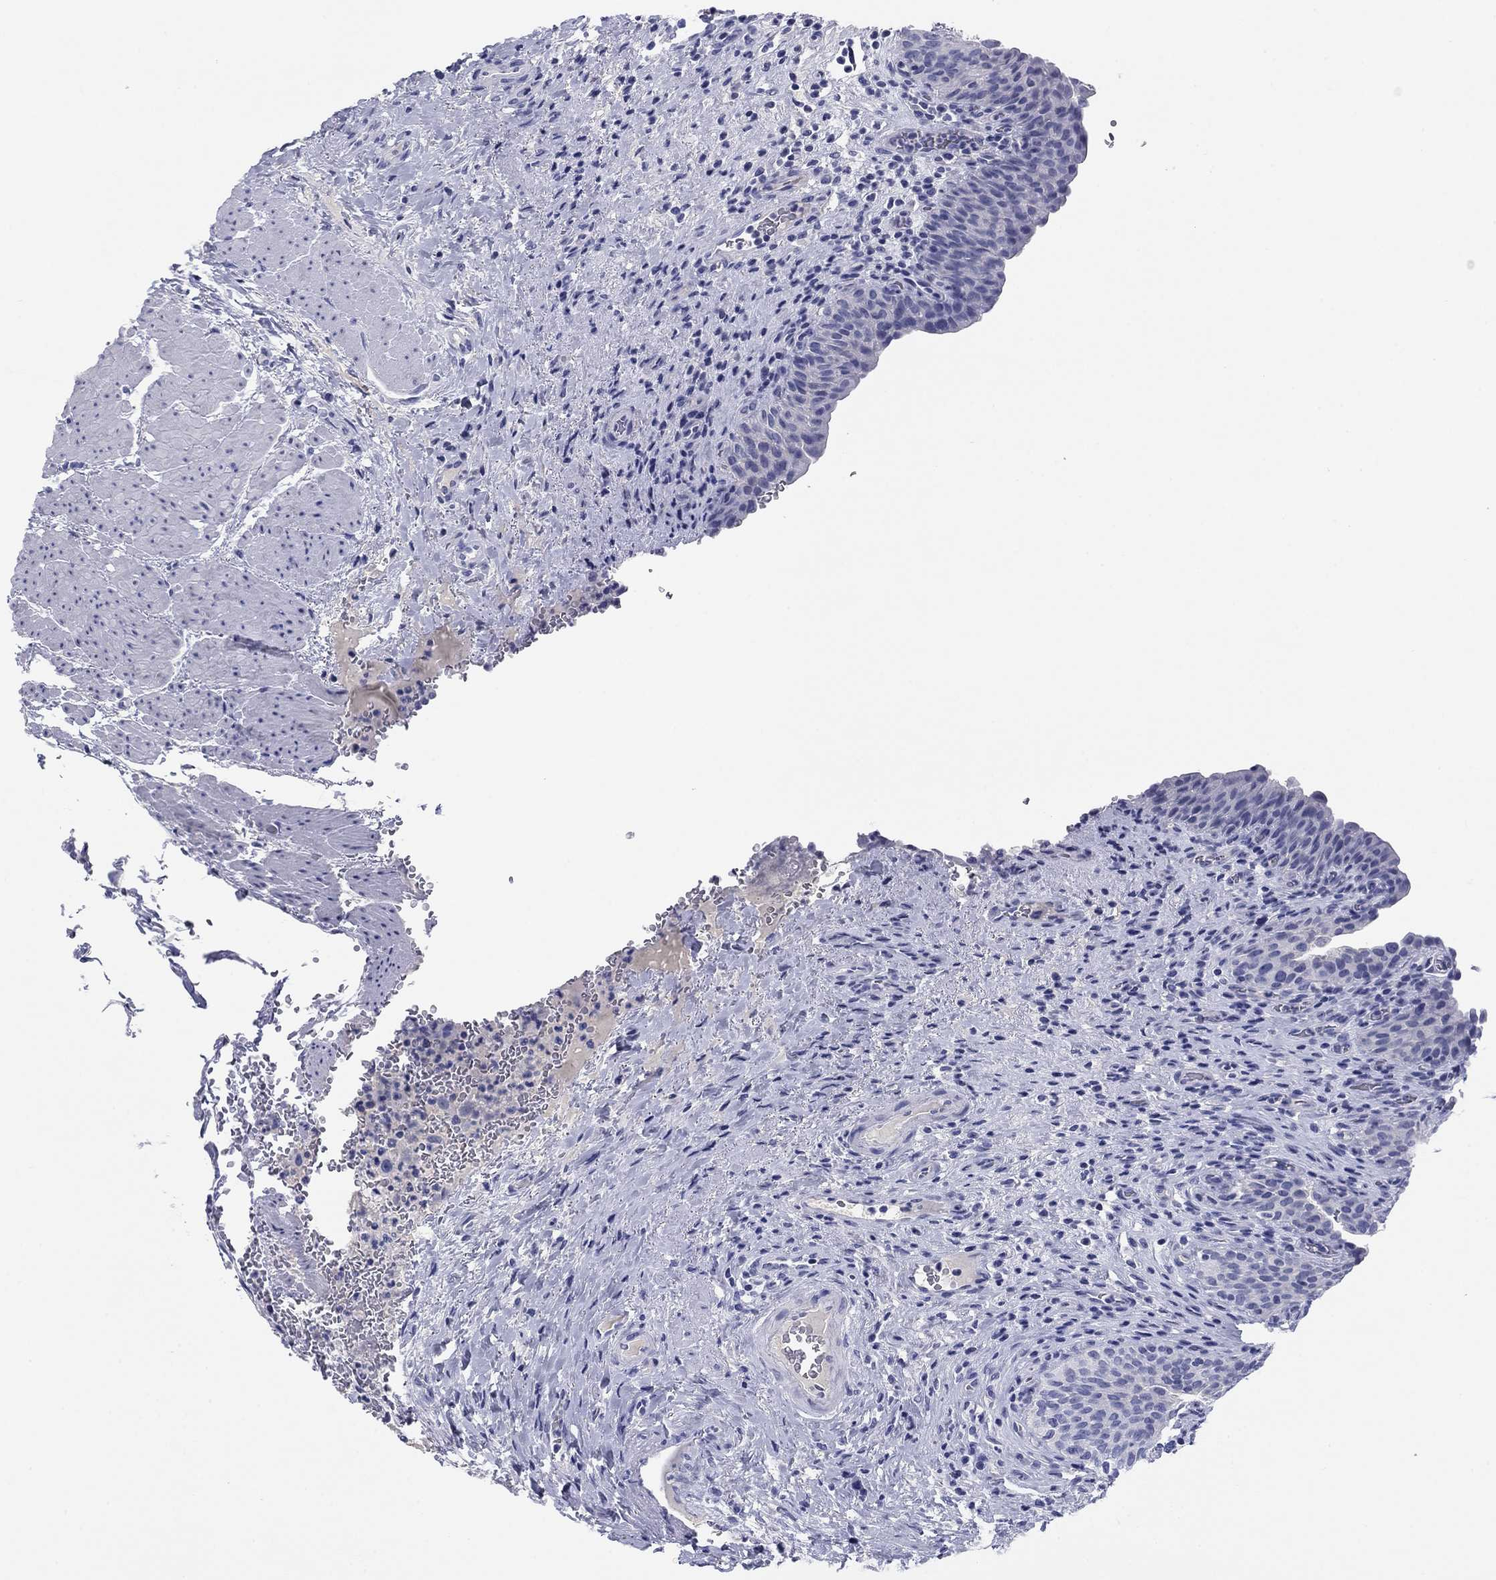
{"staining": {"intensity": "negative", "quantity": "none", "location": "none"}, "tissue": "urinary bladder", "cell_type": "Urothelial cells", "image_type": "normal", "snomed": [{"axis": "morphology", "description": "Normal tissue, NOS"}, {"axis": "topography", "description": "Urinary bladder"}], "caption": "This is an immunohistochemistry (IHC) image of normal urinary bladder. There is no staining in urothelial cells.", "gene": "KCNH1", "patient": {"sex": "male", "age": 66}}